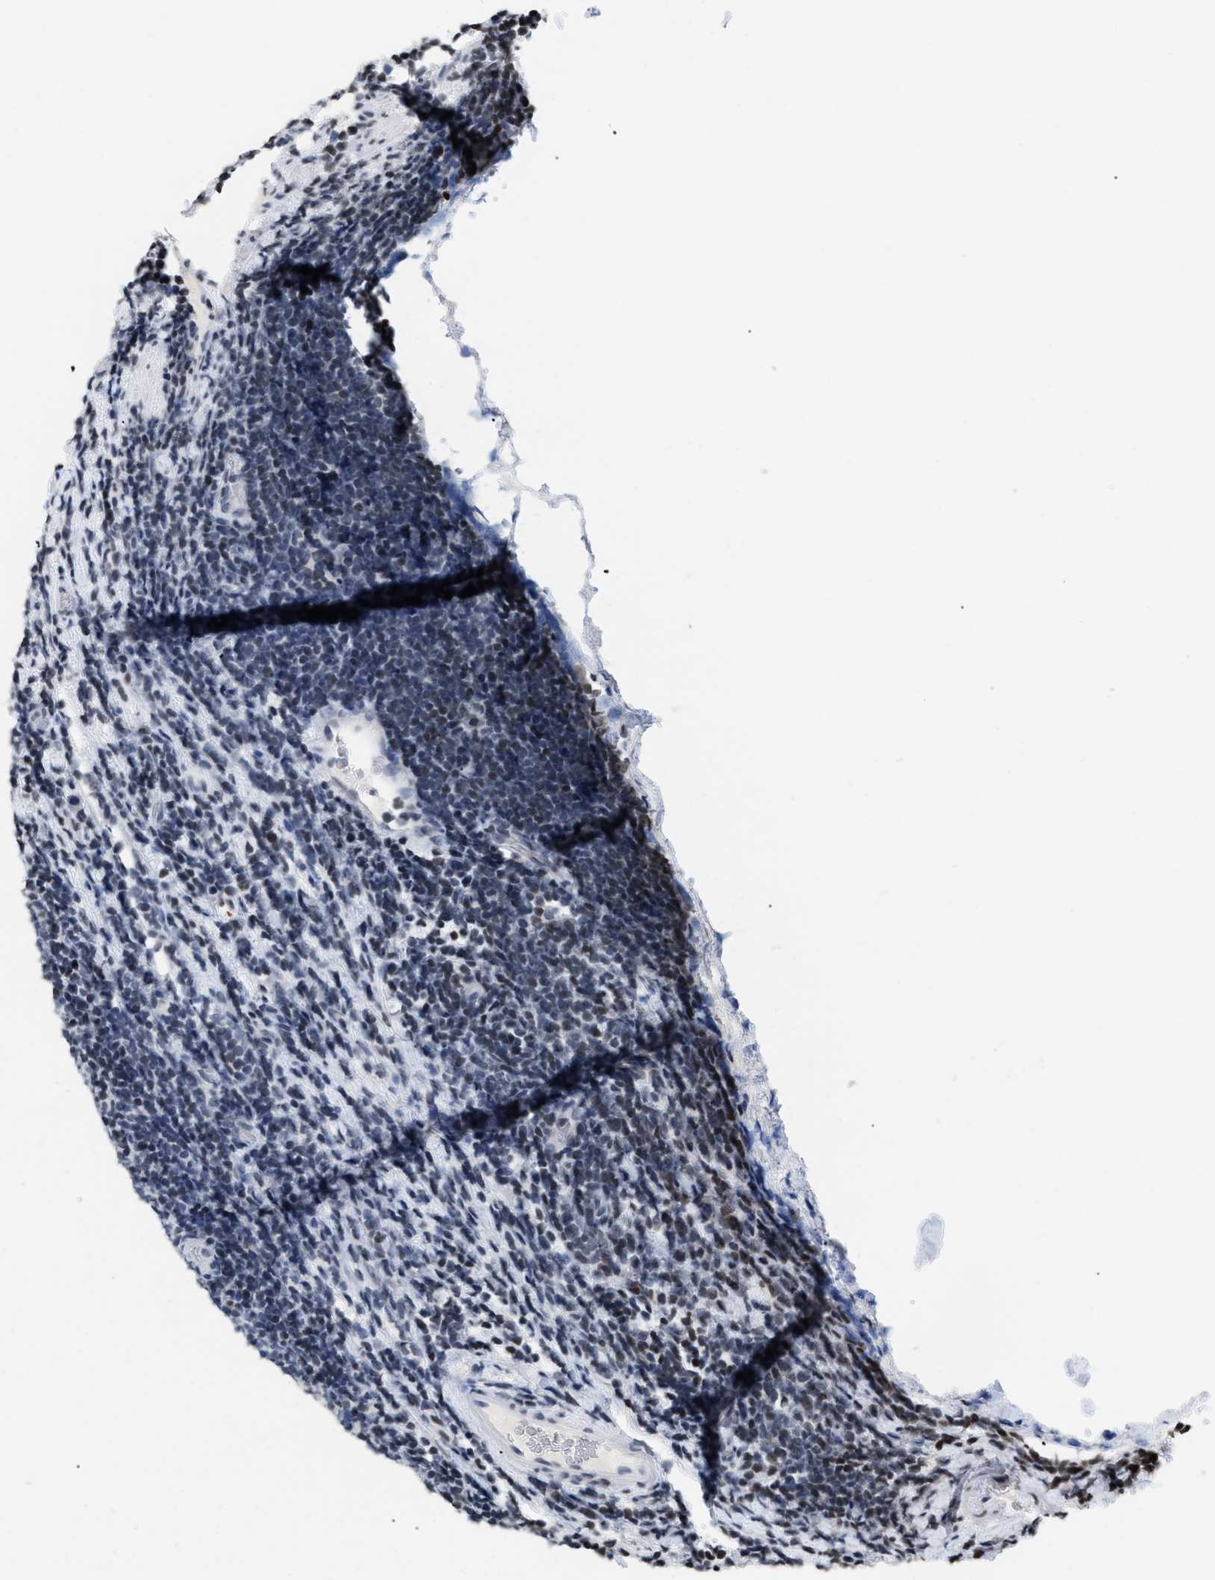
{"staining": {"intensity": "negative", "quantity": "none", "location": "none"}, "tissue": "lymphoma", "cell_type": "Tumor cells", "image_type": "cancer", "snomed": [{"axis": "morphology", "description": "Malignant lymphoma, non-Hodgkin's type, Low grade"}, {"axis": "topography", "description": "Lymph node"}], "caption": "A high-resolution photomicrograph shows immunohistochemistry (IHC) staining of malignant lymphoma, non-Hodgkin's type (low-grade), which shows no significant positivity in tumor cells. (Stains: DAB IHC with hematoxylin counter stain, Microscopy: brightfield microscopy at high magnification).", "gene": "HMGN2", "patient": {"sex": "male", "age": 83}}